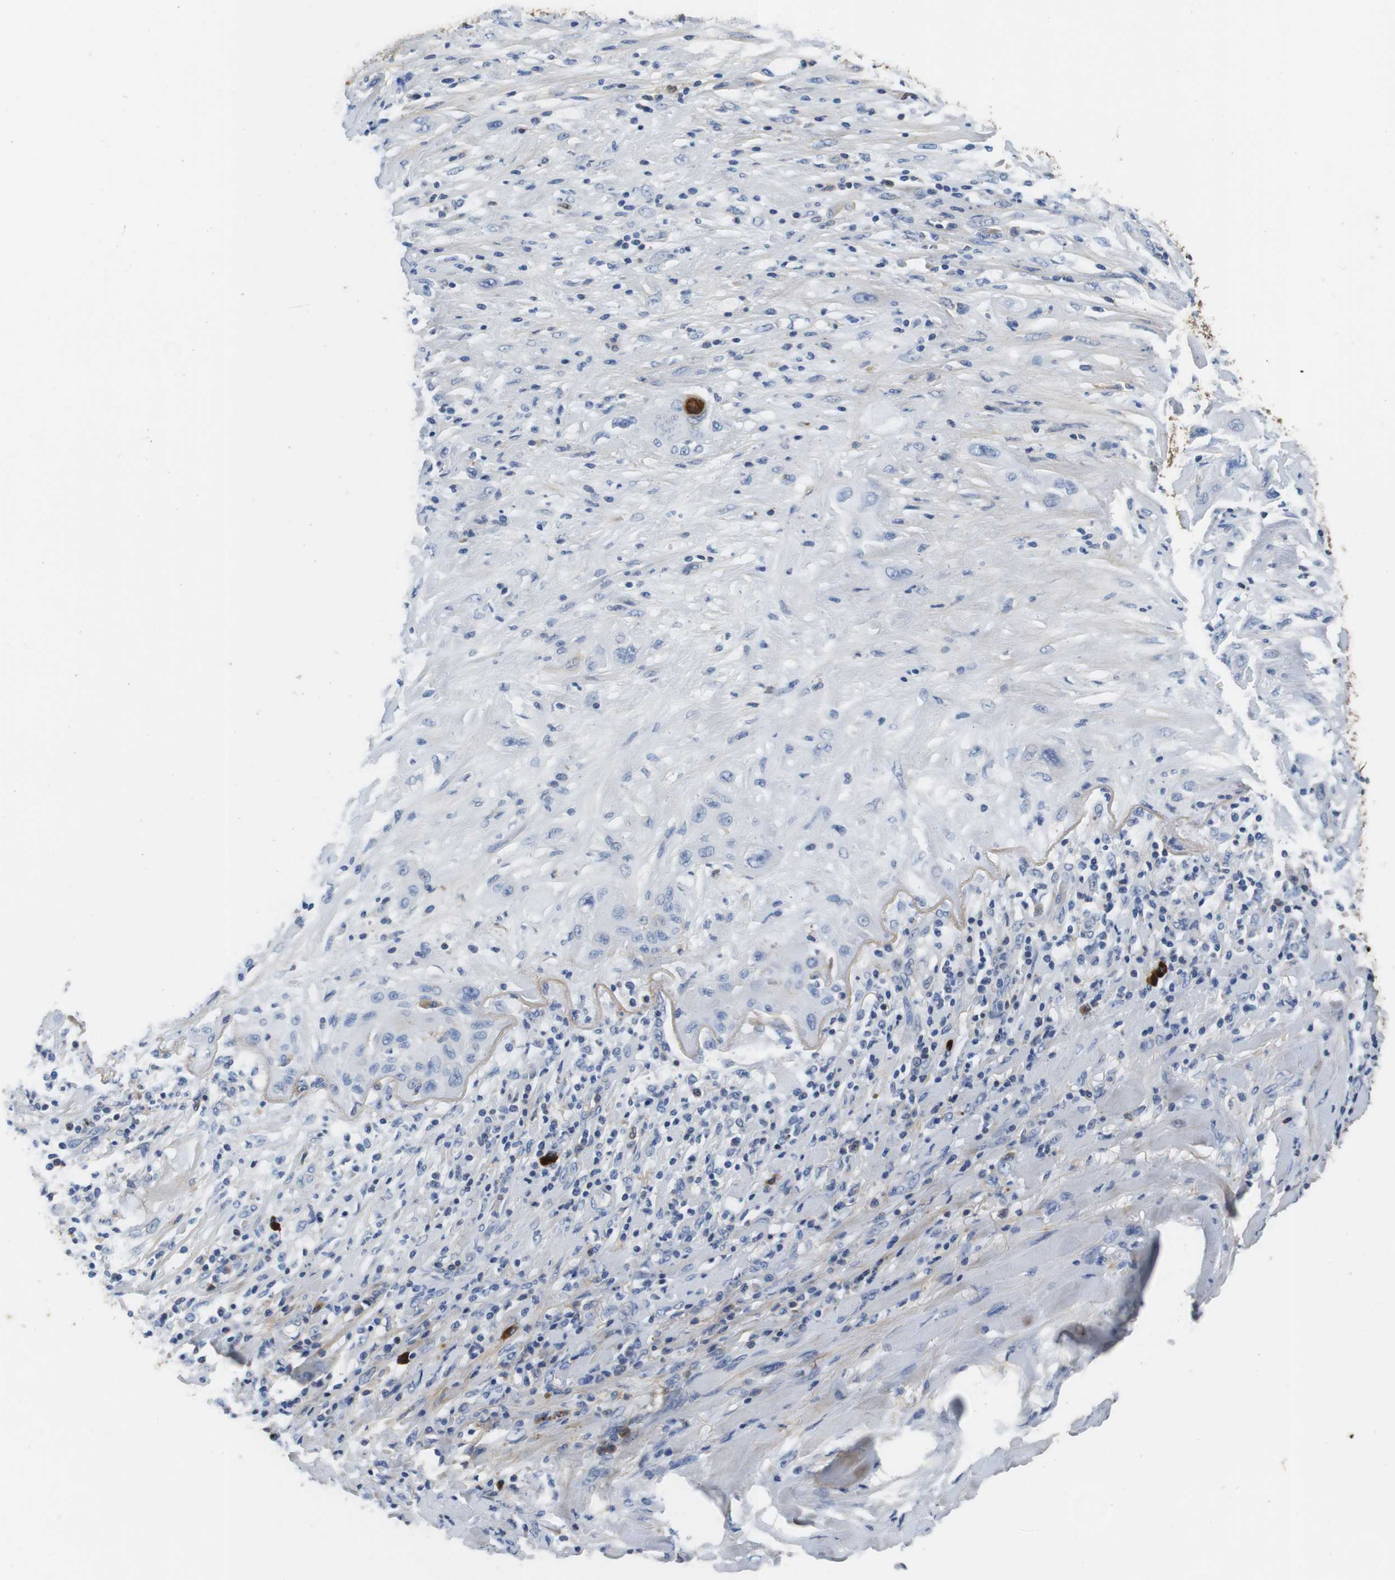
{"staining": {"intensity": "negative", "quantity": "none", "location": "none"}, "tissue": "lung cancer", "cell_type": "Tumor cells", "image_type": "cancer", "snomed": [{"axis": "morphology", "description": "Squamous cell carcinoma, NOS"}, {"axis": "topography", "description": "Lung"}], "caption": "Tumor cells show no significant positivity in lung cancer.", "gene": "IGKC", "patient": {"sex": "female", "age": 47}}